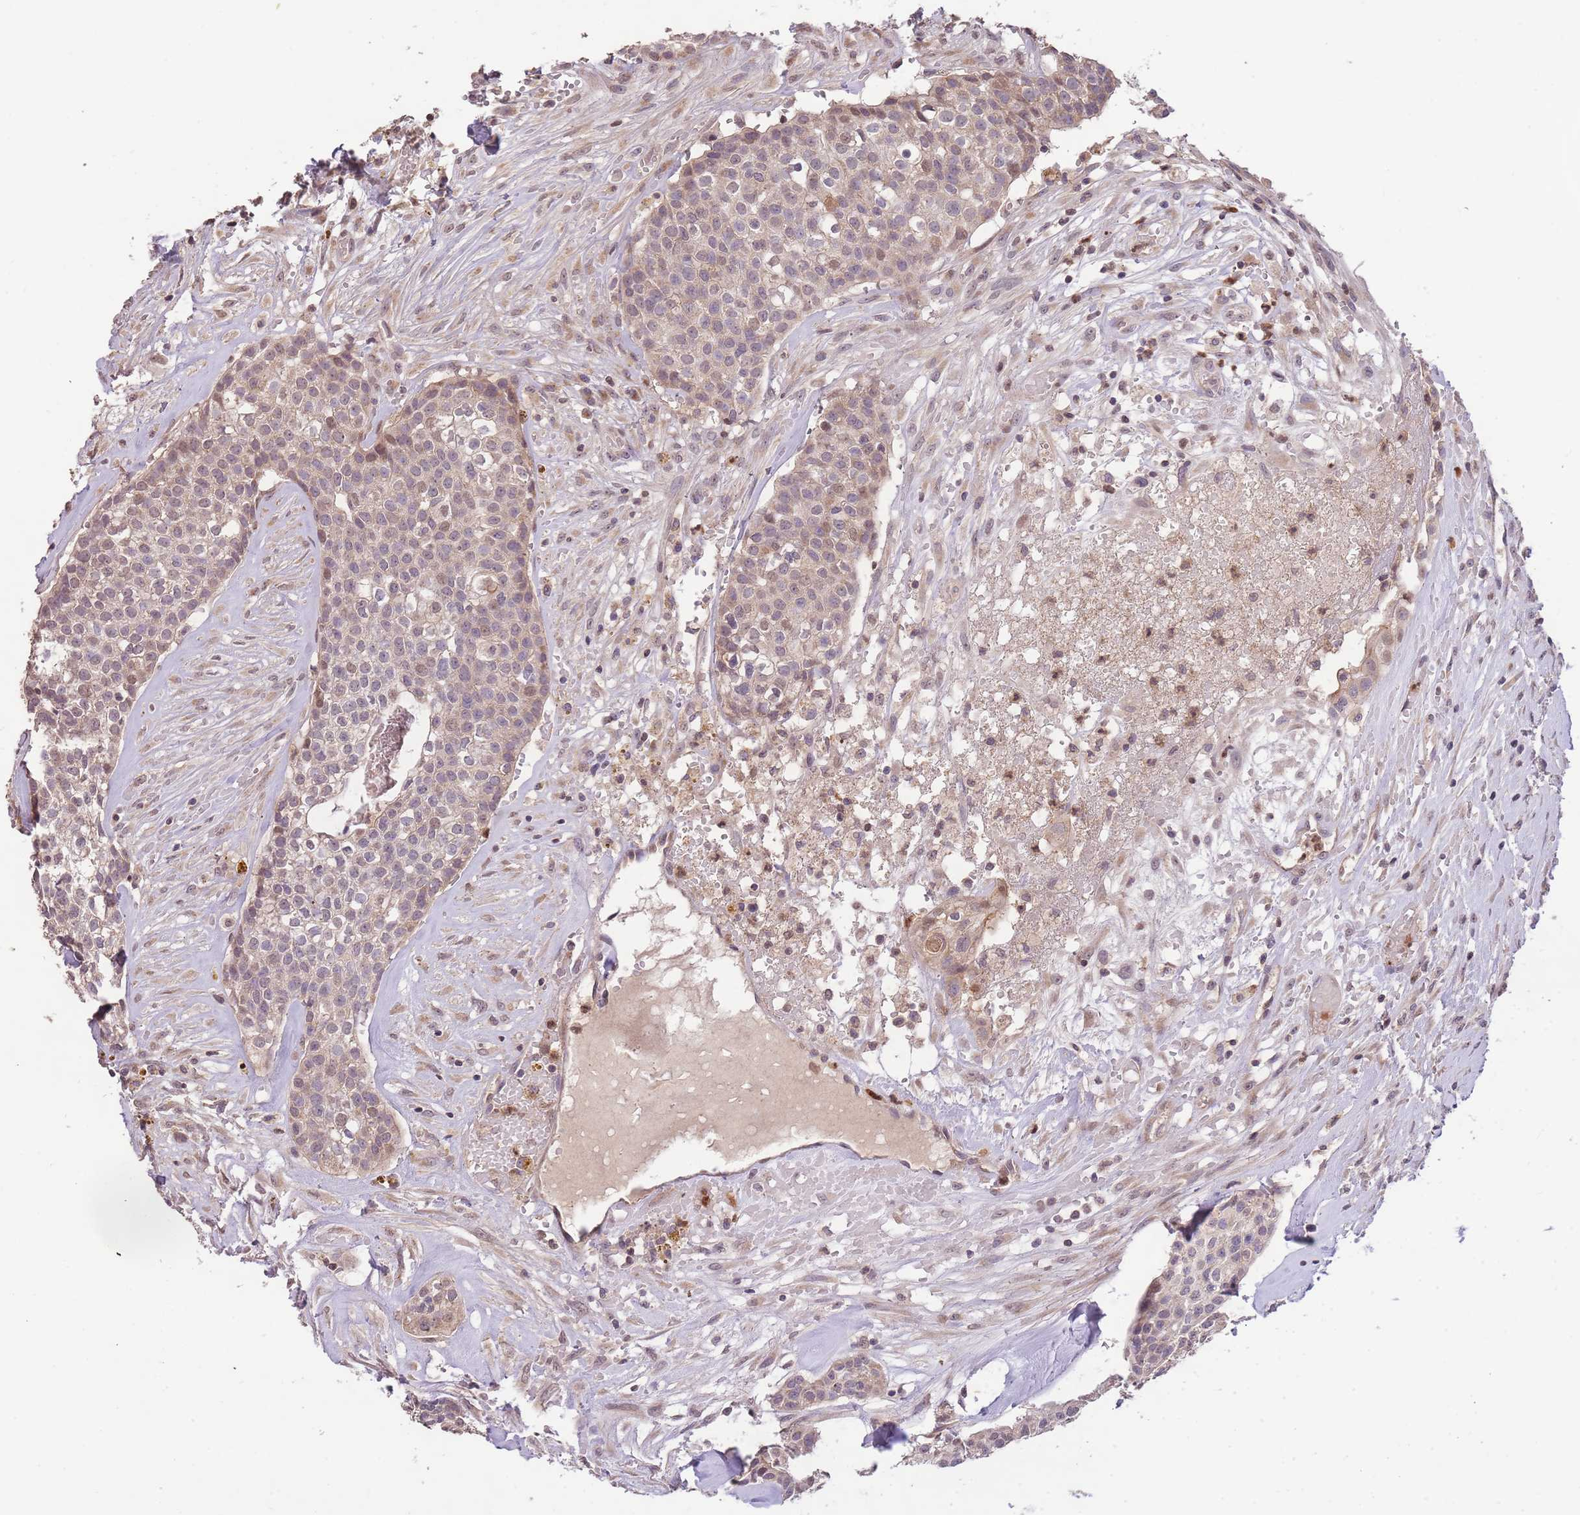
{"staining": {"intensity": "weak", "quantity": ">75%", "location": "nuclear"}, "tissue": "head and neck cancer", "cell_type": "Tumor cells", "image_type": "cancer", "snomed": [{"axis": "morphology", "description": "Adenocarcinoma, NOS"}, {"axis": "topography", "description": "Head-Neck"}], "caption": "Immunohistochemistry histopathology image of human head and neck adenocarcinoma stained for a protein (brown), which shows low levels of weak nuclear positivity in about >75% of tumor cells.", "gene": "SLC16A4", "patient": {"sex": "male", "age": 81}}